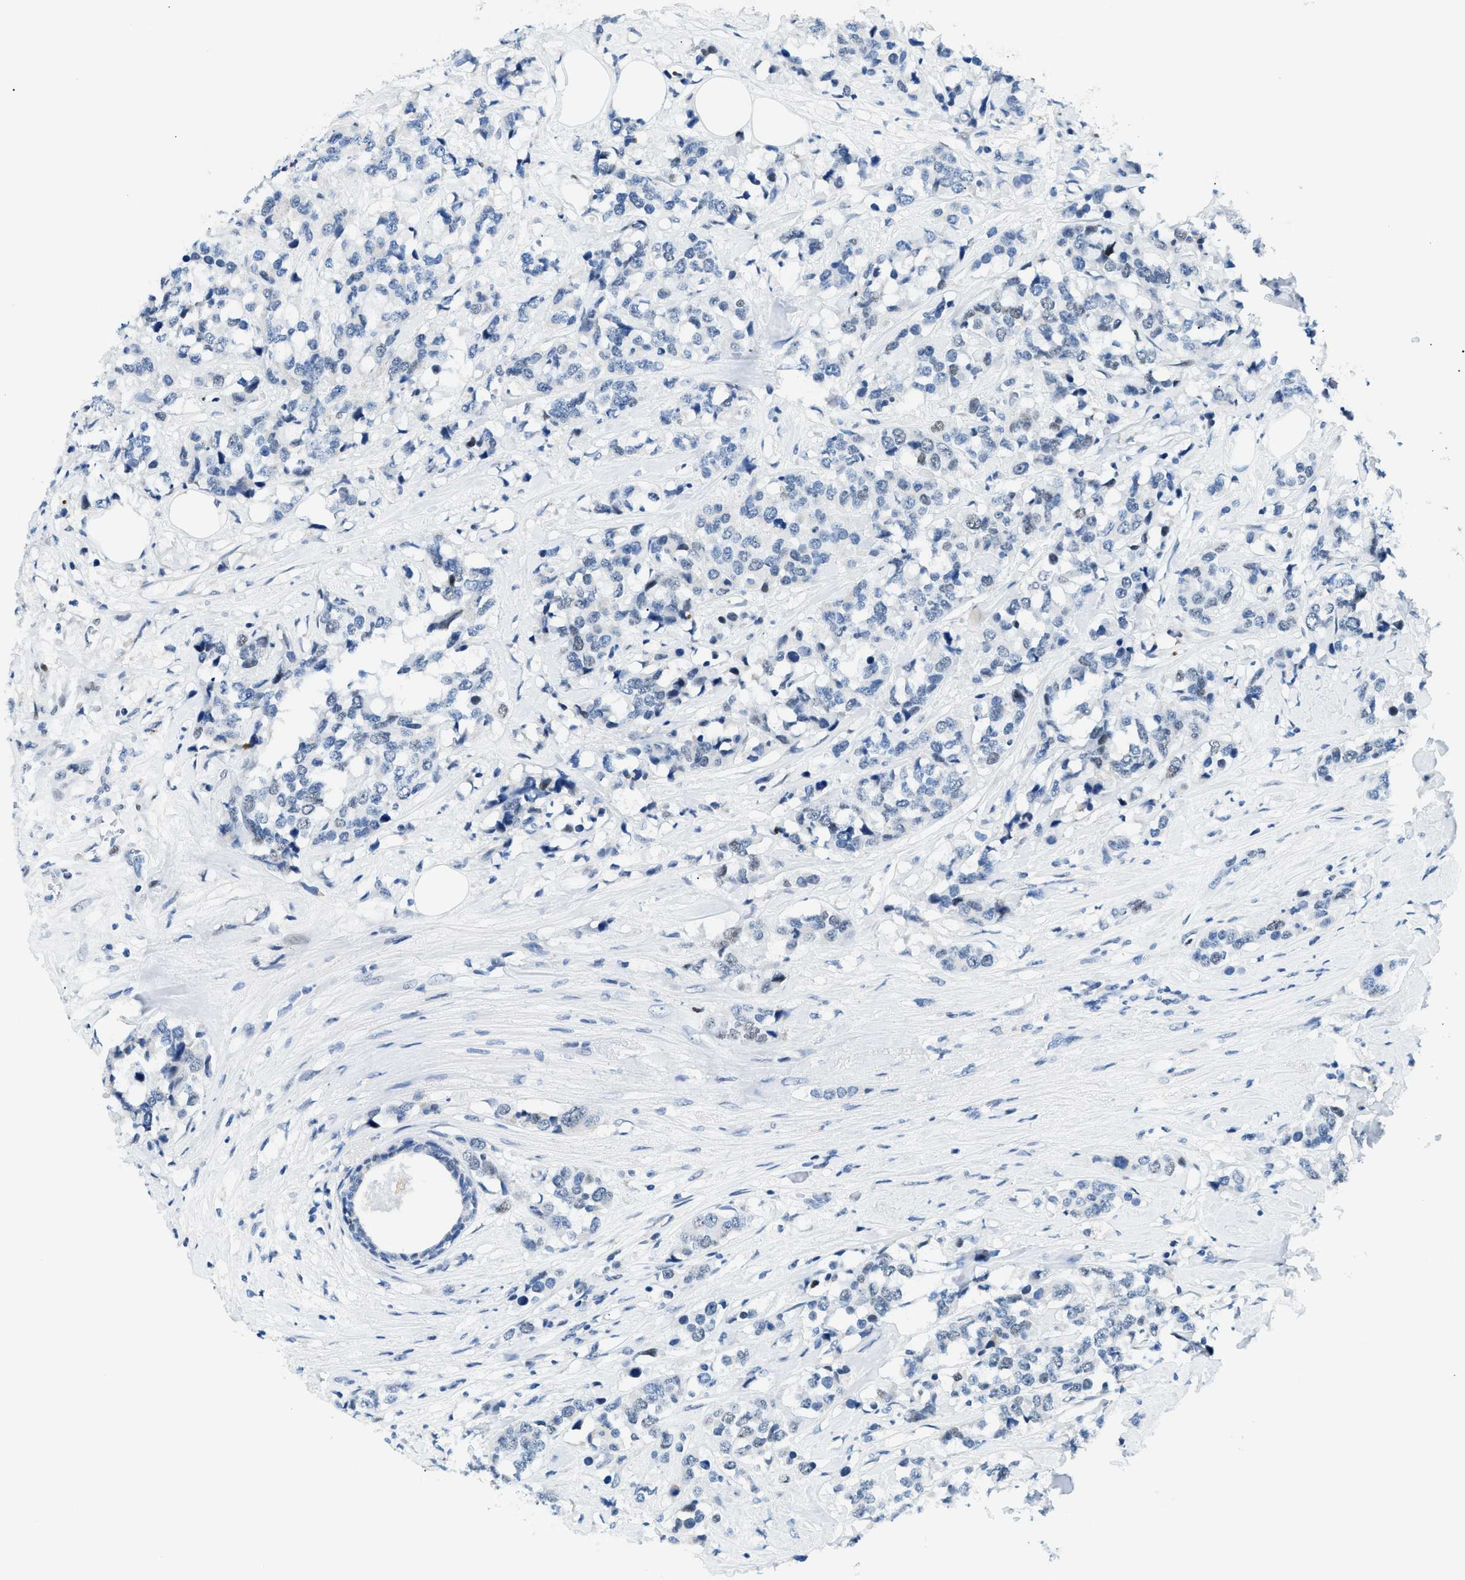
{"staining": {"intensity": "negative", "quantity": "none", "location": "none"}, "tissue": "breast cancer", "cell_type": "Tumor cells", "image_type": "cancer", "snomed": [{"axis": "morphology", "description": "Lobular carcinoma"}, {"axis": "topography", "description": "Breast"}], "caption": "IHC of human breast cancer (lobular carcinoma) exhibits no expression in tumor cells.", "gene": "SMARCC1", "patient": {"sex": "female", "age": 59}}